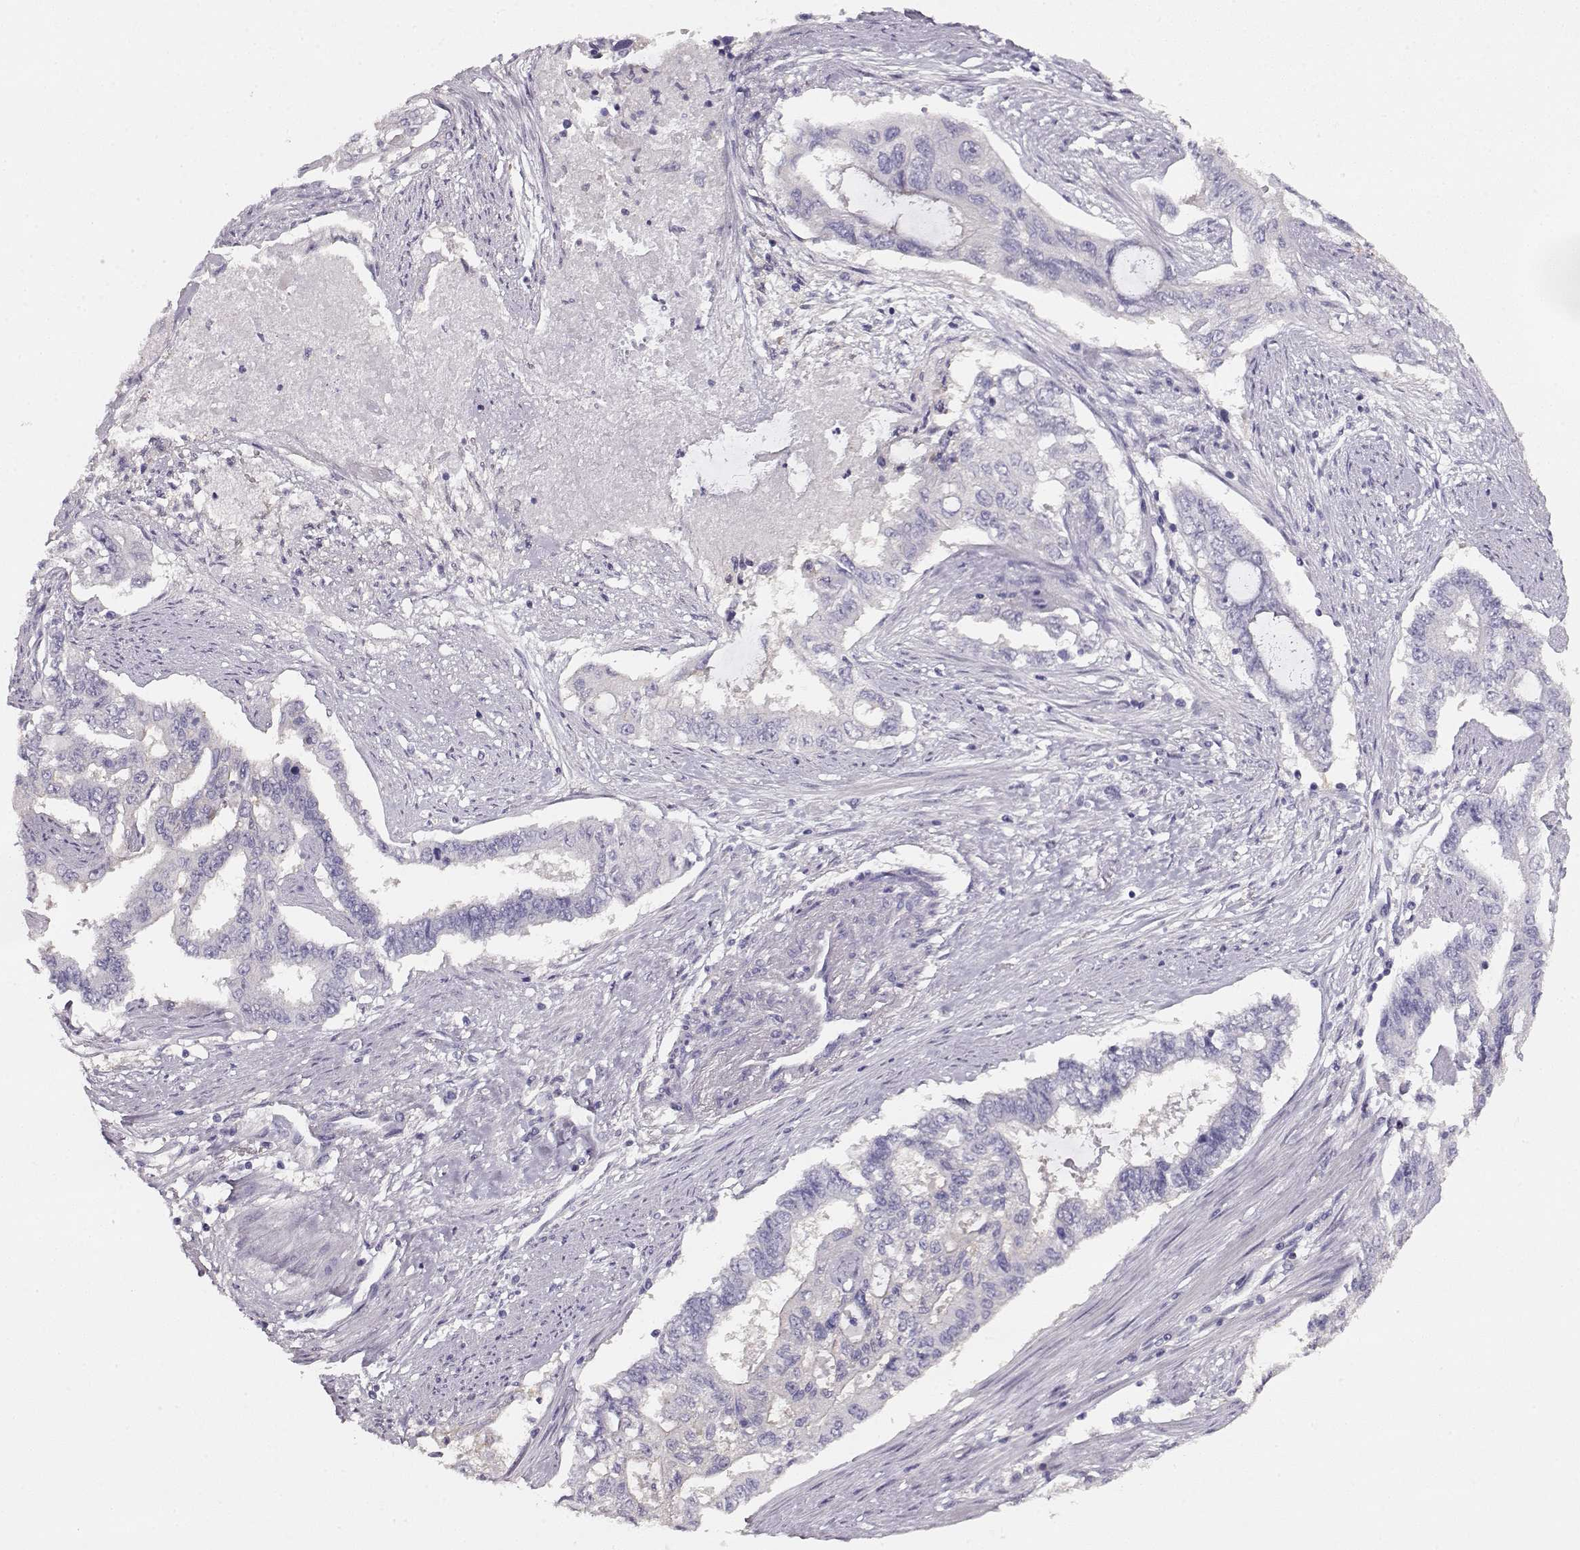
{"staining": {"intensity": "negative", "quantity": "none", "location": "none"}, "tissue": "endometrial cancer", "cell_type": "Tumor cells", "image_type": "cancer", "snomed": [{"axis": "morphology", "description": "Adenocarcinoma, NOS"}, {"axis": "topography", "description": "Uterus"}], "caption": "Endometrial adenocarcinoma stained for a protein using IHC exhibits no expression tumor cells.", "gene": "NDRG4", "patient": {"sex": "female", "age": 59}}